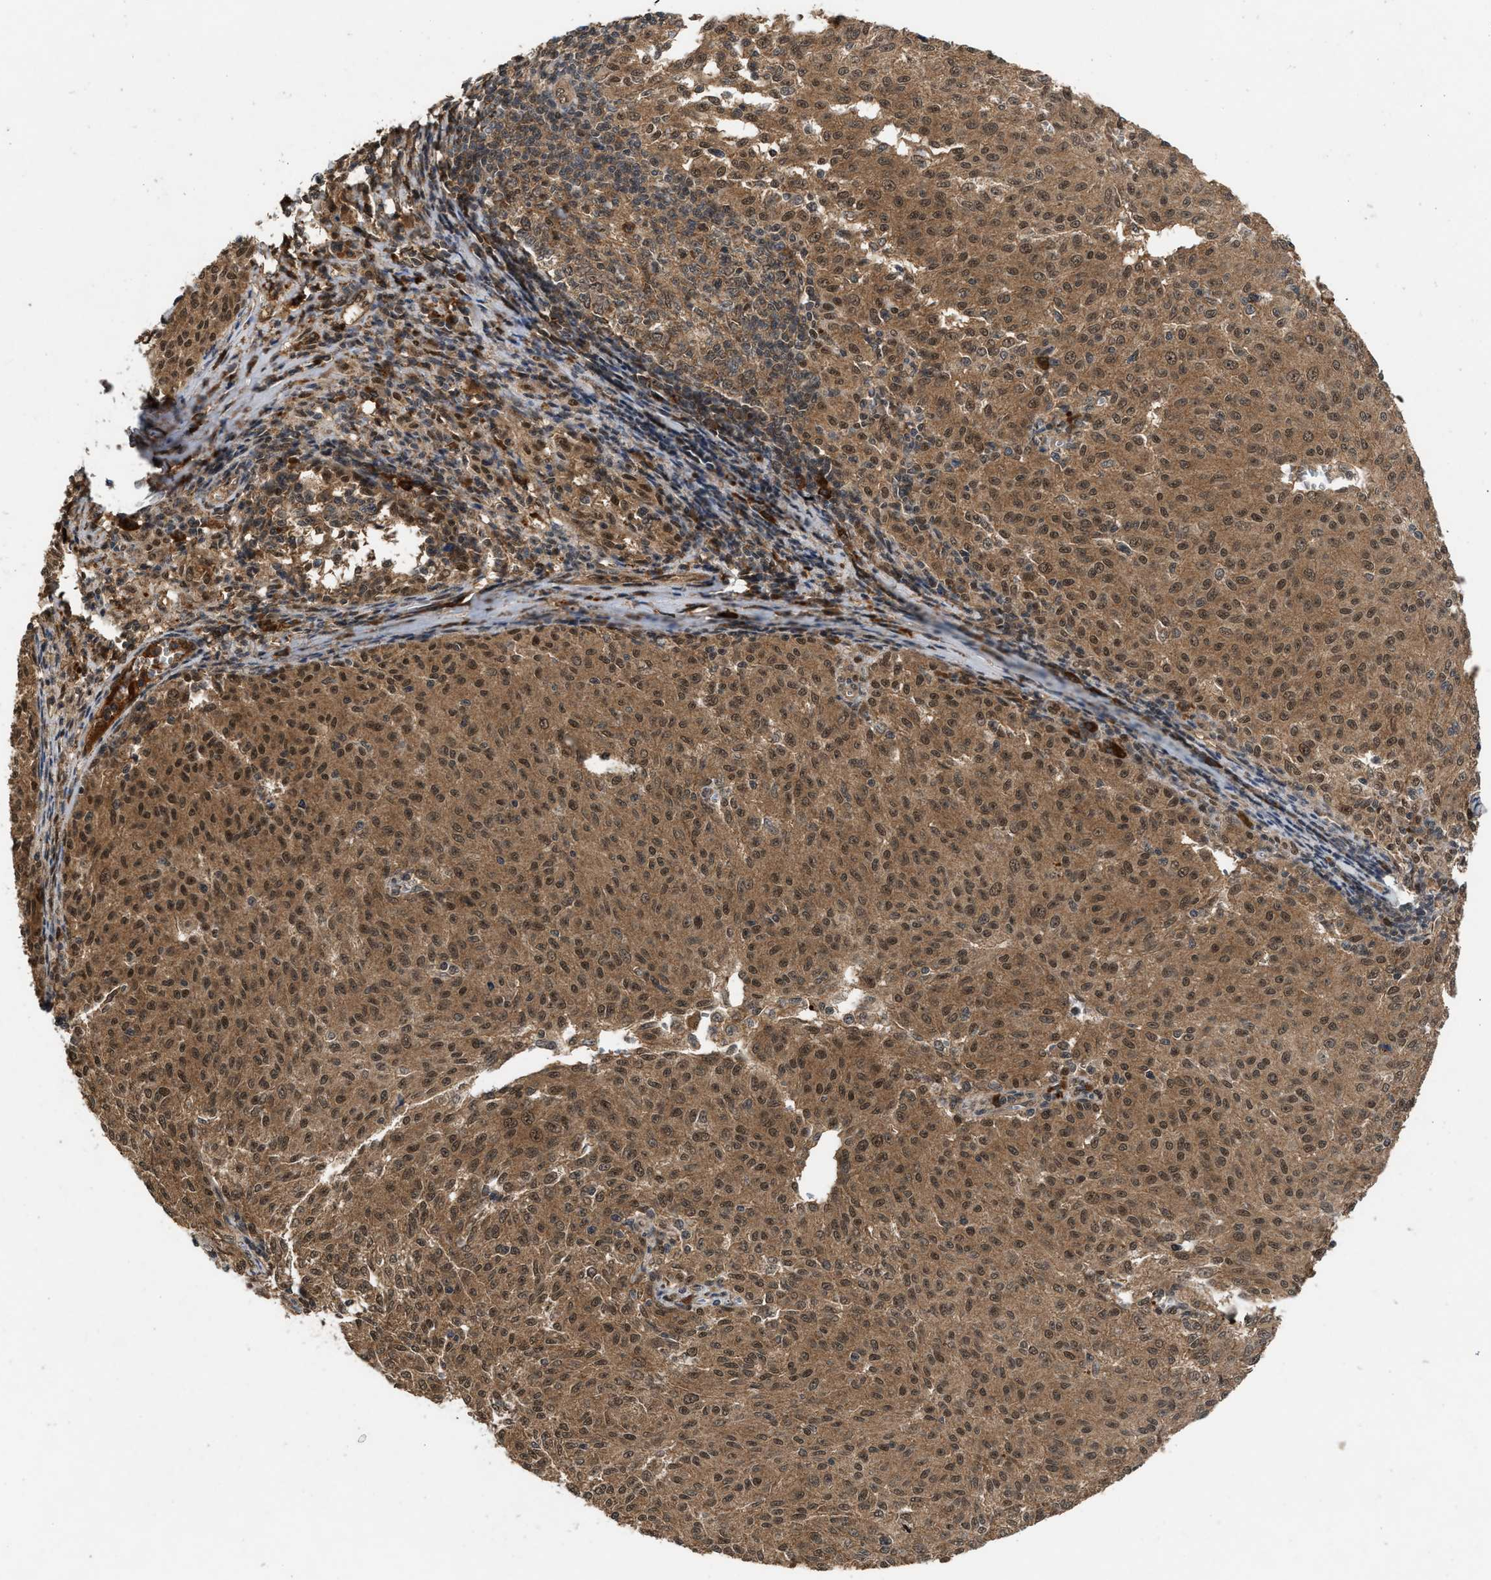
{"staining": {"intensity": "moderate", "quantity": ">75%", "location": "cytoplasmic/membranous,nuclear"}, "tissue": "melanoma", "cell_type": "Tumor cells", "image_type": "cancer", "snomed": [{"axis": "morphology", "description": "Malignant melanoma, NOS"}, {"axis": "topography", "description": "Skin"}], "caption": "Approximately >75% of tumor cells in human malignant melanoma show moderate cytoplasmic/membranous and nuclear protein staining as visualized by brown immunohistochemical staining.", "gene": "RUSC2", "patient": {"sex": "female", "age": 72}}